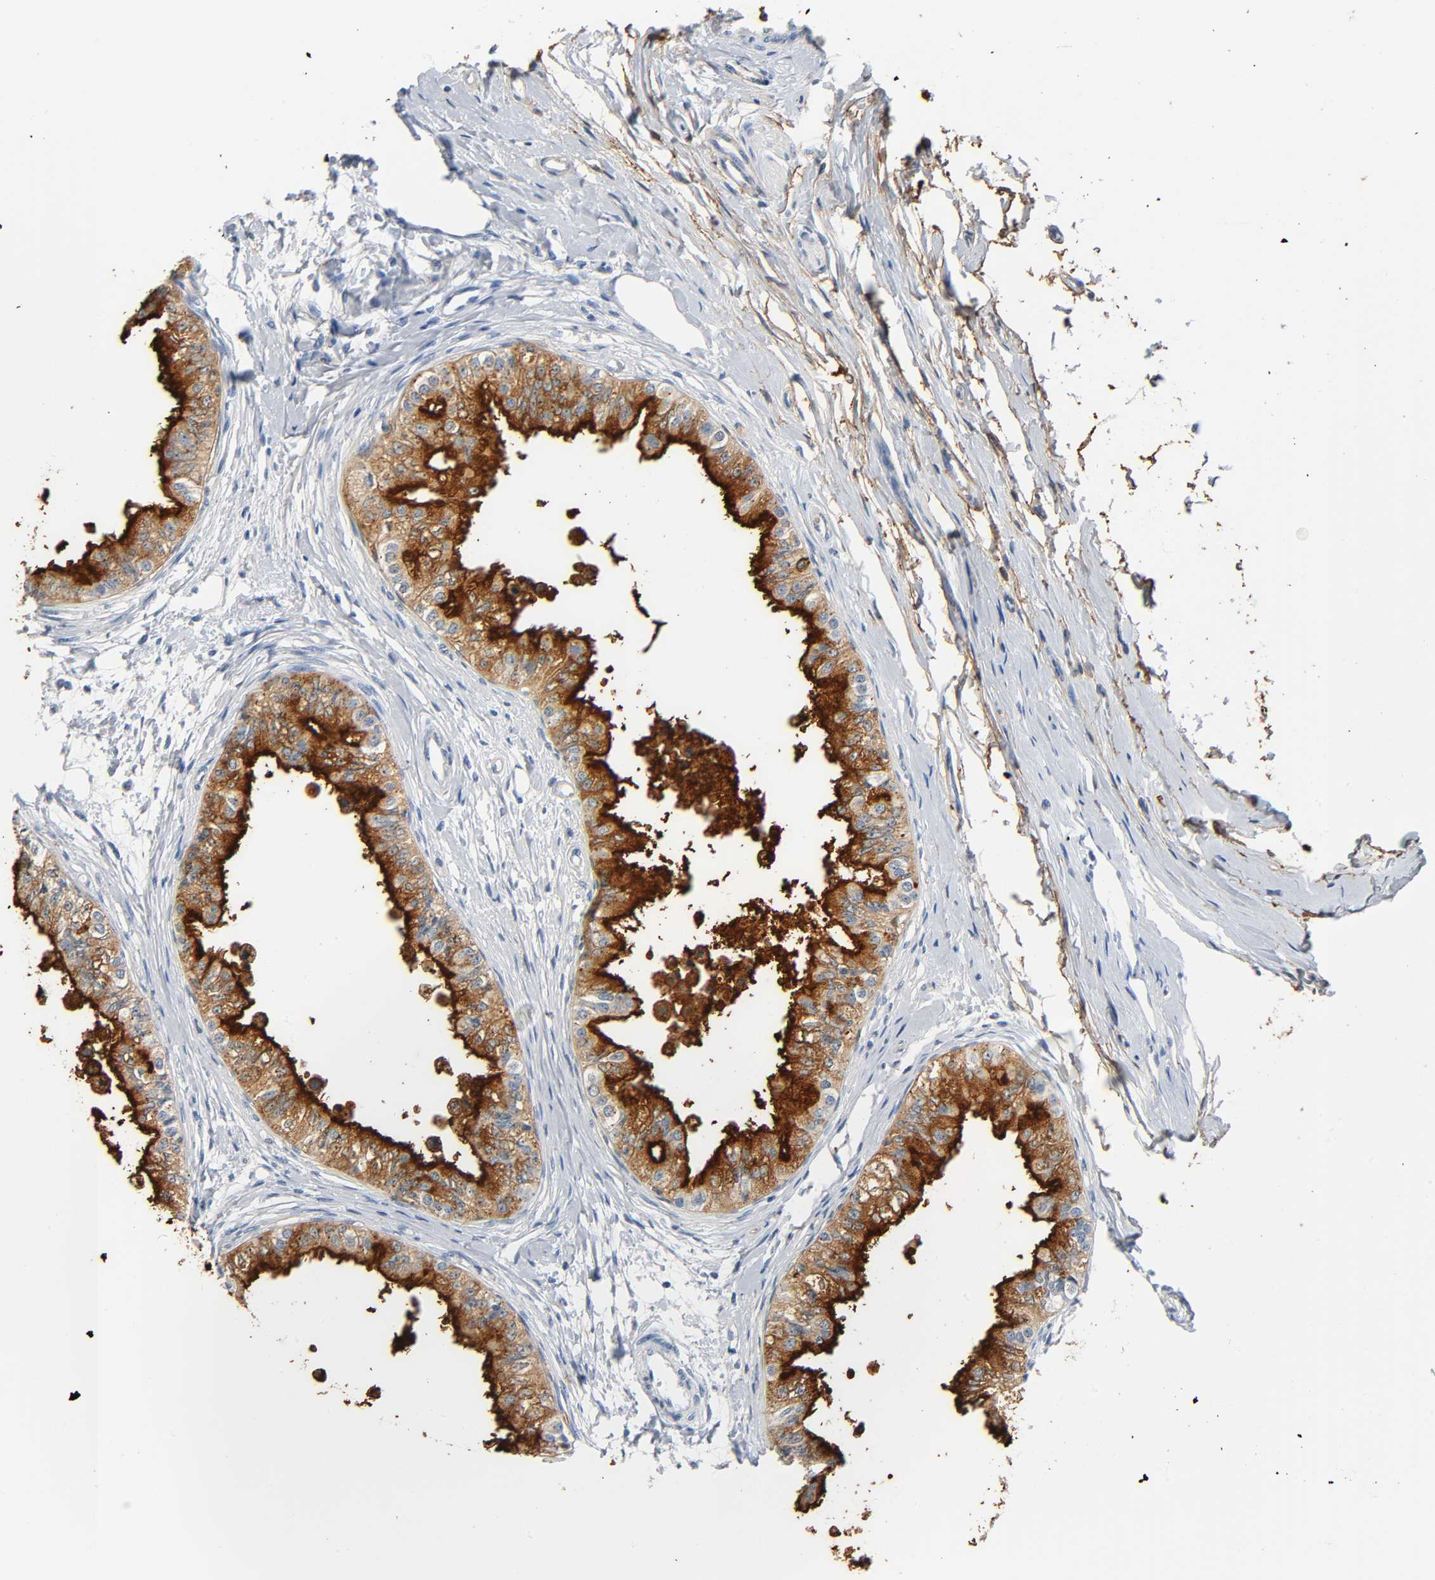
{"staining": {"intensity": "strong", "quantity": ">75%", "location": "cytoplasmic/membranous"}, "tissue": "epididymis", "cell_type": "Glandular cells", "image_type": "normal", "snomed": [{"axis": "morphology", "description": "Normal tissue, NOS"}, {"axis": "morphology", "description": "Adenocarcinoma, metastatic, NOS"}, {"axis": "topography", "description": "Testis"}, {"axis": "topography", "description": "Epididymis"}], "caption": "A brown stain labels strong cytoplasmic/membranous staining of a protein in glandular cells of normal epididymis.", "gene": "ANPEP", "patient": {"sex": "male", "age": 26}}